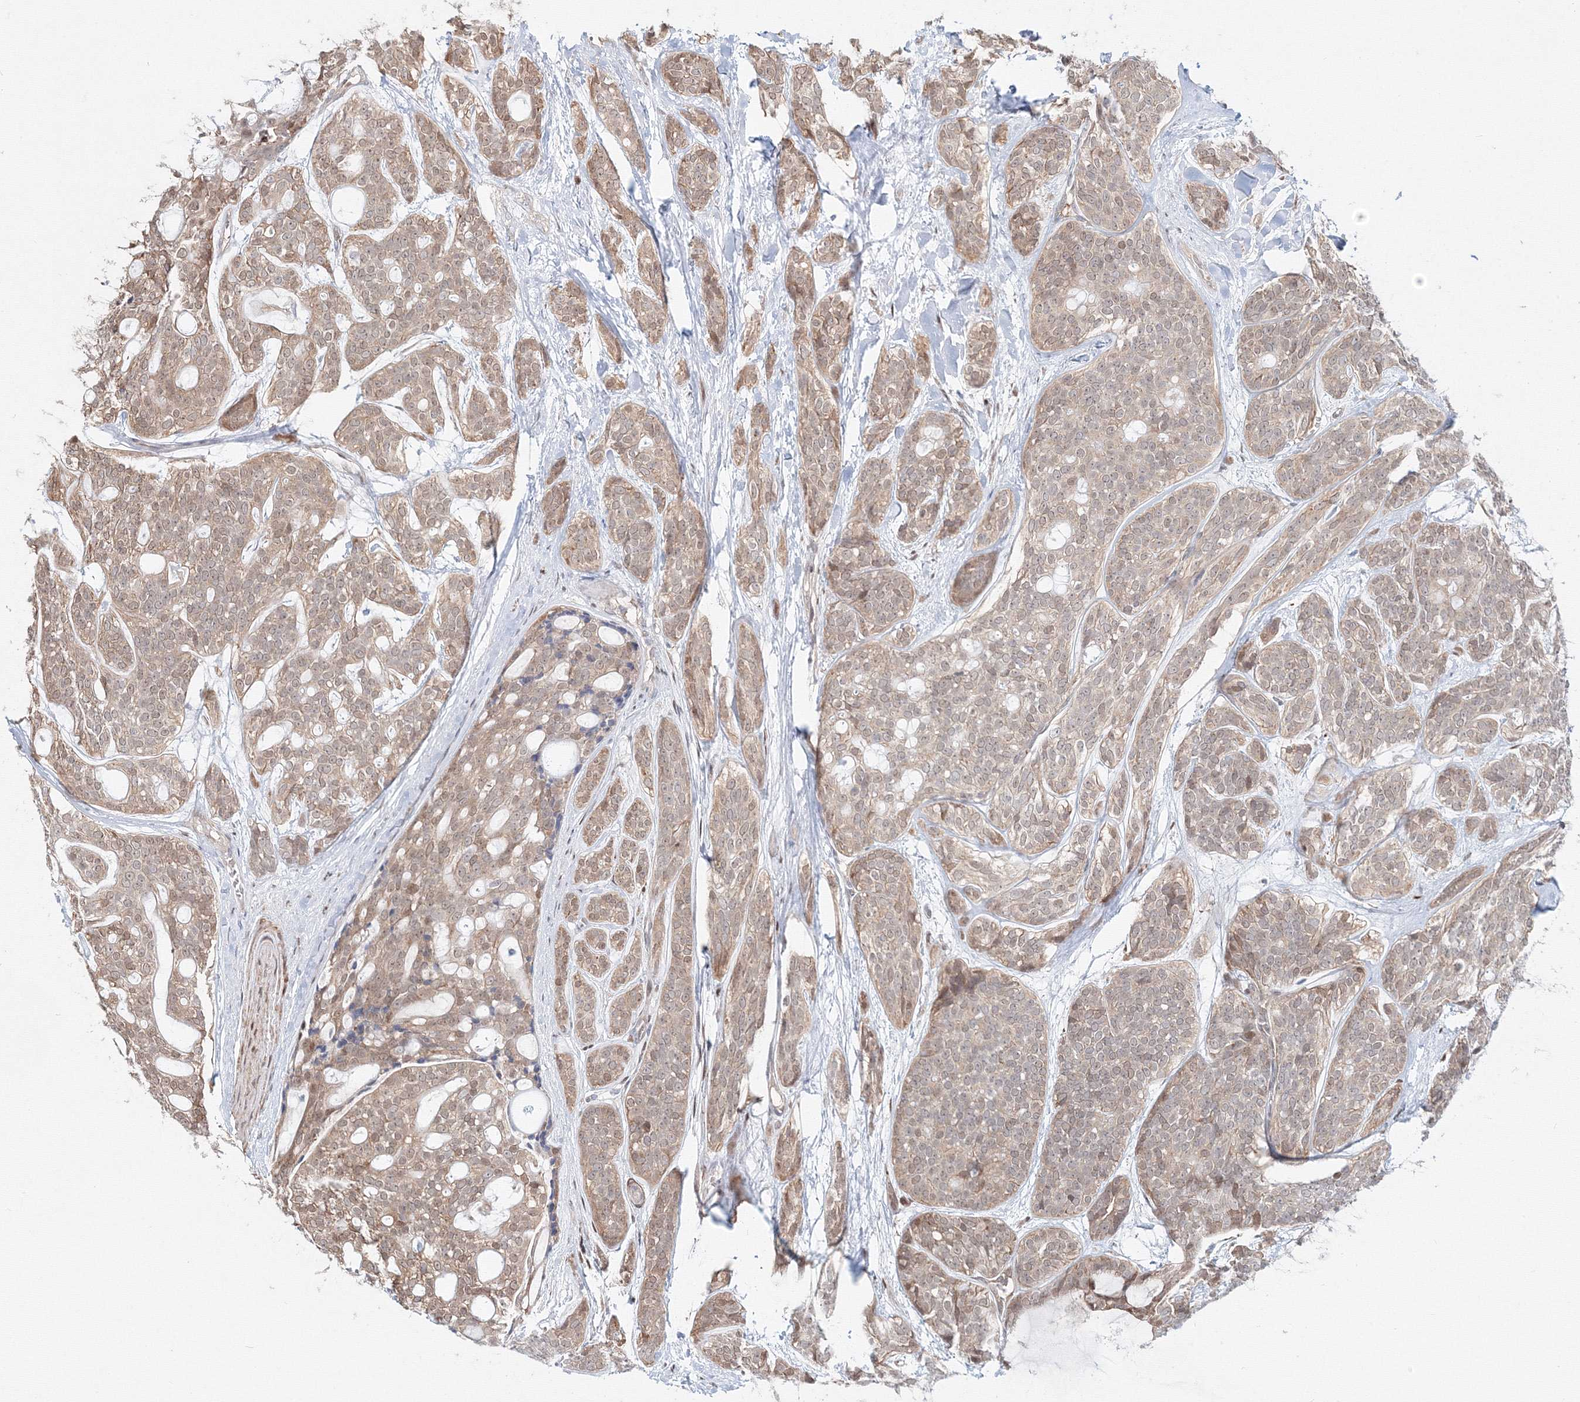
{"staining": {"intensity": "moderate", "quantity": ">75%", "location": "cytoplasmic/membranous"}, "tissue": "head and neck cancer", "cell_type": "Tumor cells", "image_type": "cancer", "snomed": [{"axis": "morphology", "description": "Adenocarcinoma, NOS"}, {"axis": "topography", "description": "Head-Neck"}], "caption": "Immunohistochemistry photomicrograph of head and neck adenocarcinoma stained for a protein (brown), which demonstrates medium levels of moderate cytoplasmic/membranous expression in approximately >75% of tumor cells.", "gene": "ARHGAP21", "patient": {"sex": "male", "age": 66}}